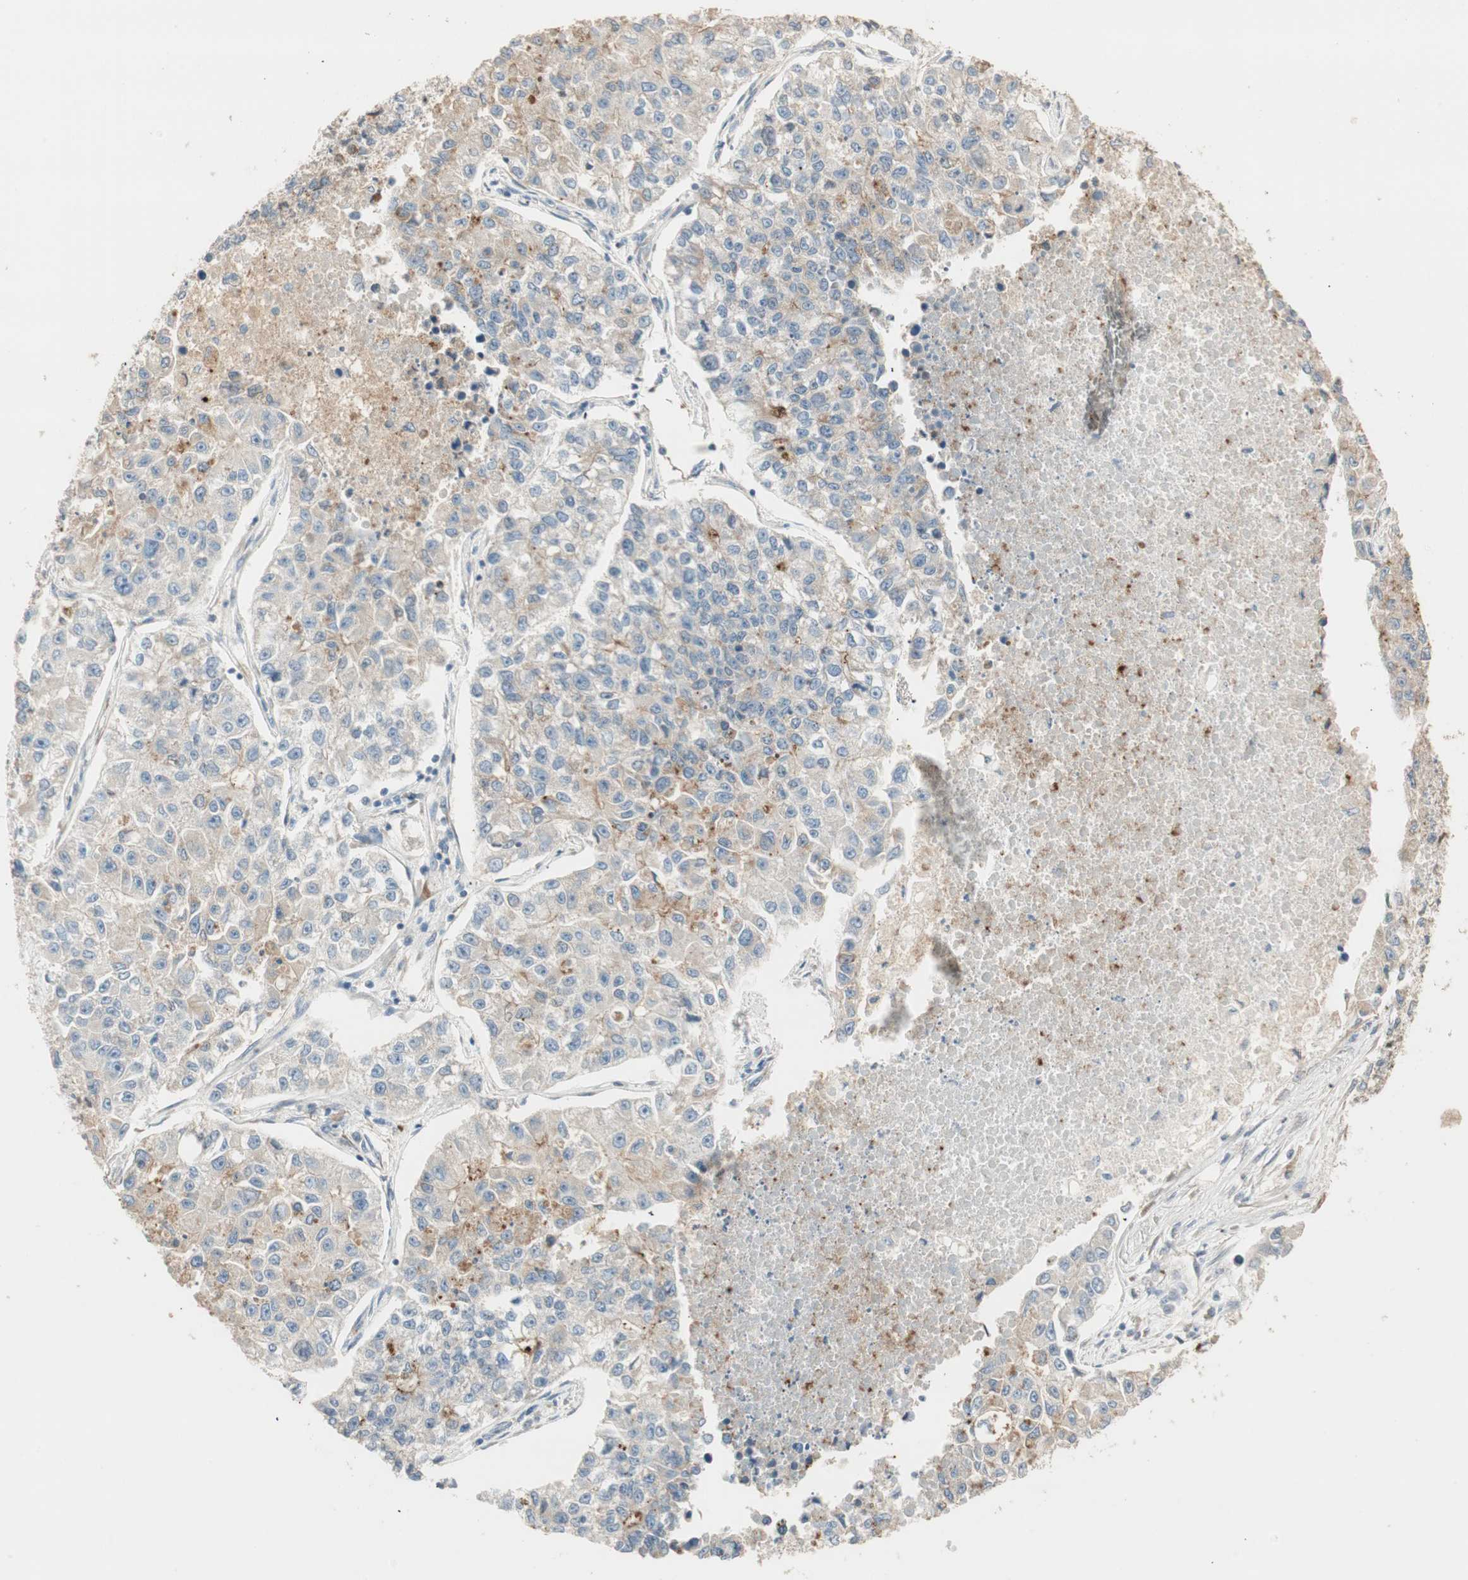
{"staining": {"intensity": "moderate", "quantity": "<25%", "location": "cytoplasmic/membranous"}, "tissue": "lung cancer", "cell_type": "Tumor cells", "image_type": "cancer", "snomed": [{"axis": "morphology", "description": "Adenocarcinoma, NOS"}, {"axis": "topography", "description": "Lung"}], "caption": "Immunohistochemistry (IHC) staining of lung adenocarcinoma, which exhibits low levels of moderate cytoplasmic/membranous positivity in about <25% of tumor cells indicating moderate cytoplasmic/membranous protein positivity. The staining was performed using DAB (brown) for protein detection and nuclei were counterstained in hematoxylin (blue).", "gene": "TASOR", "patient": {"sex": "male", "age": 49}}